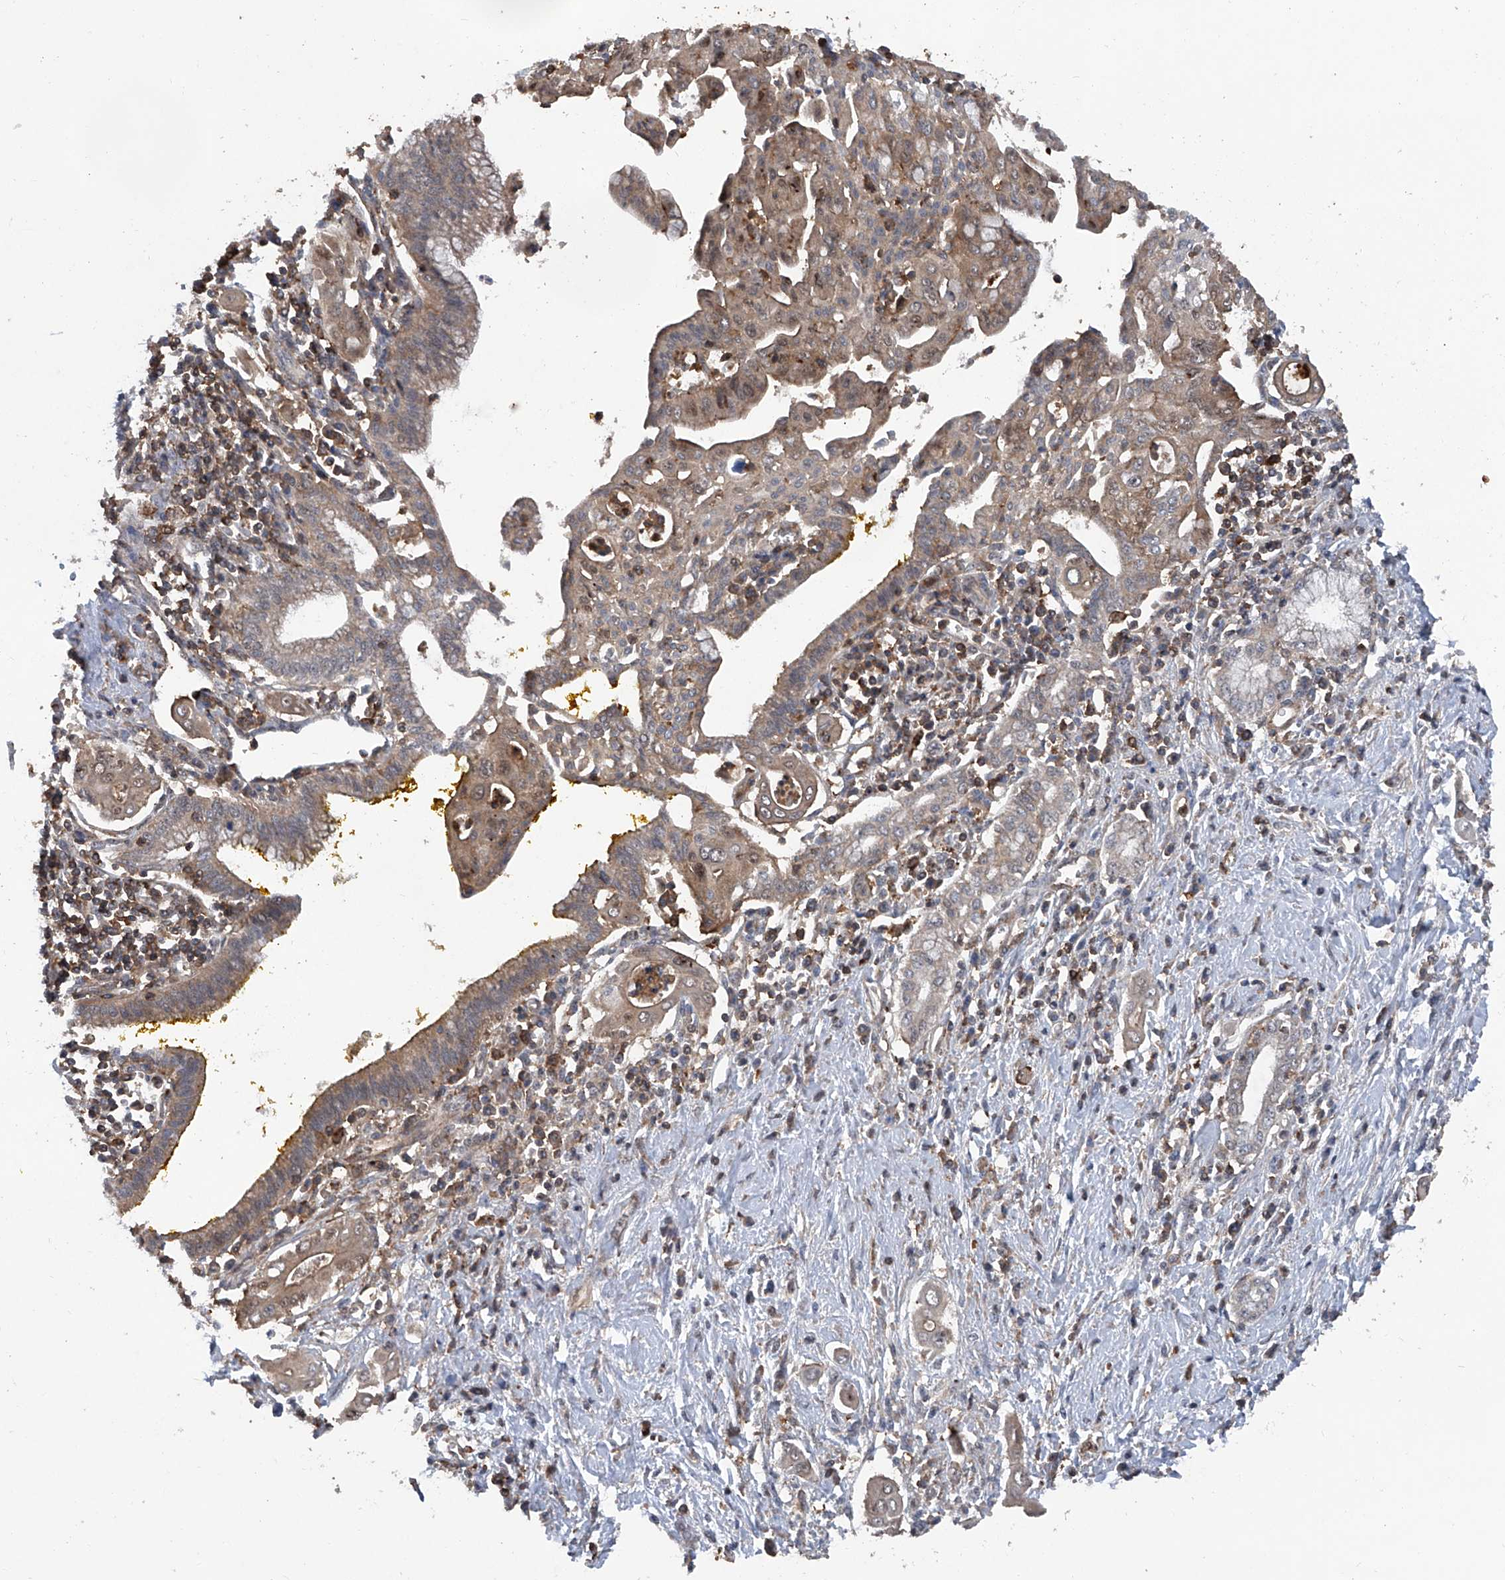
{"staining": {"intensity": "weak", "quantity": ">75%", "location": "cytoplasmic/membranous"}, "tissue": "pancreatic cancer", "cell_type": "Tumor cells", "image_type": "cancer", "snomed": [{"axis": "morphology", "description": "Adenocarcinoma, NOS"}, {"axis": "topography", "description": "Pancreas"}], "caption": "Tumor cells display weak cytoplasmic/membranous expression in approximately >75% of cells in adenocarcinoma (pancreatic). The protein of interest is shown in brown color, while the nuclei are stained blue.", "gene": "NT5C3A", "patient": {"sex": "male", "age": 58}}